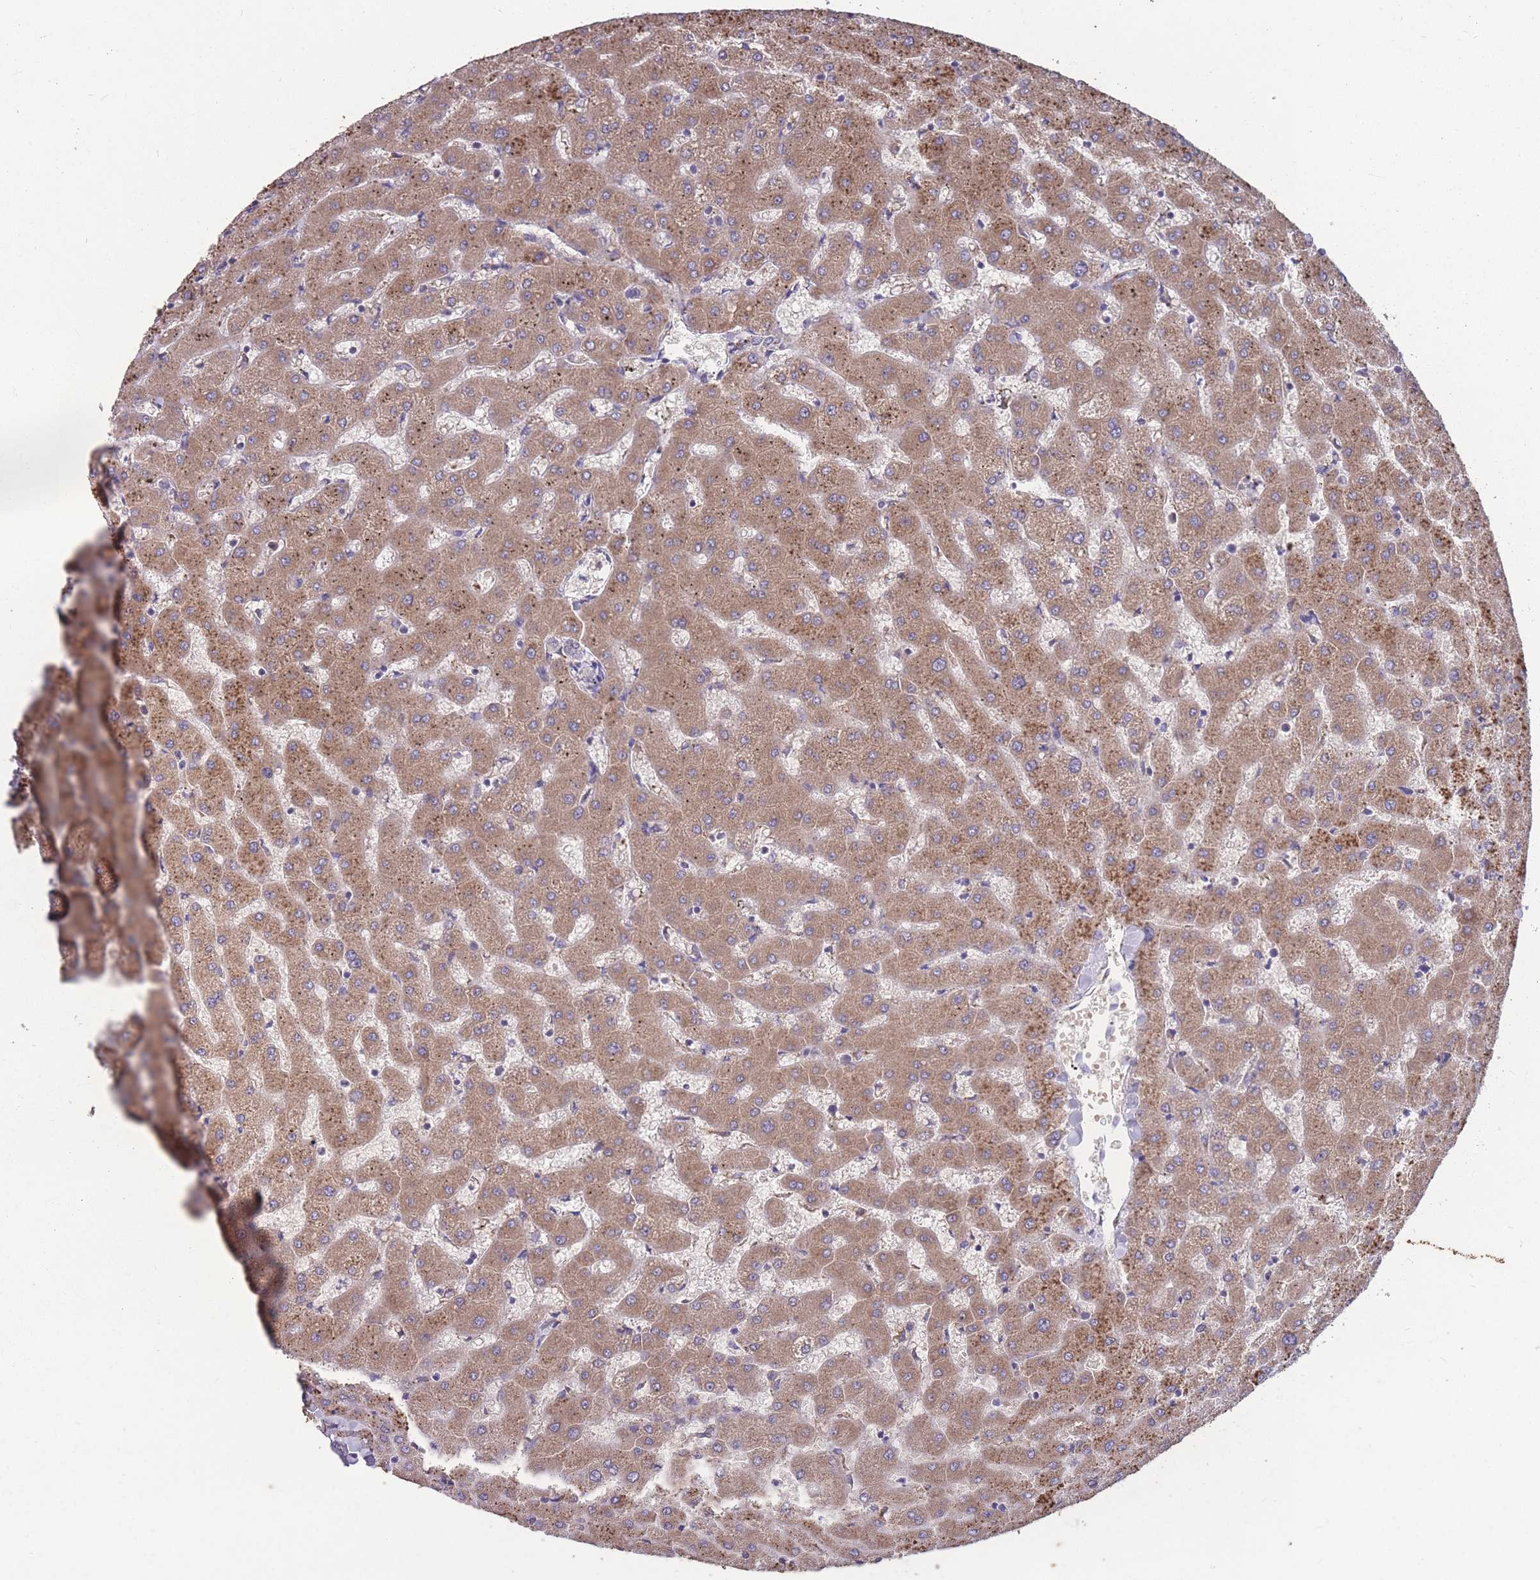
{"staining": {"intensity": "negative", "quantity": "none", "location": "none"}, "tissue": "liver", "cell_type": "Cholangiocytes", "image_type": "normal", "snomed": [{"axis": "morphology", "description": "Normal tissue, NOS"}, {"axis": "topography", "description": "Liver"}], "caption": "This histopathology image is of benign liver stained with immunohistochemistry (IHC) to label a protein in brown with the nuclei are counter-stained blue. There is no staining in cholangiocytes.", "gene": "STIM2", "patient": {"sex": "female", "age": 63}}